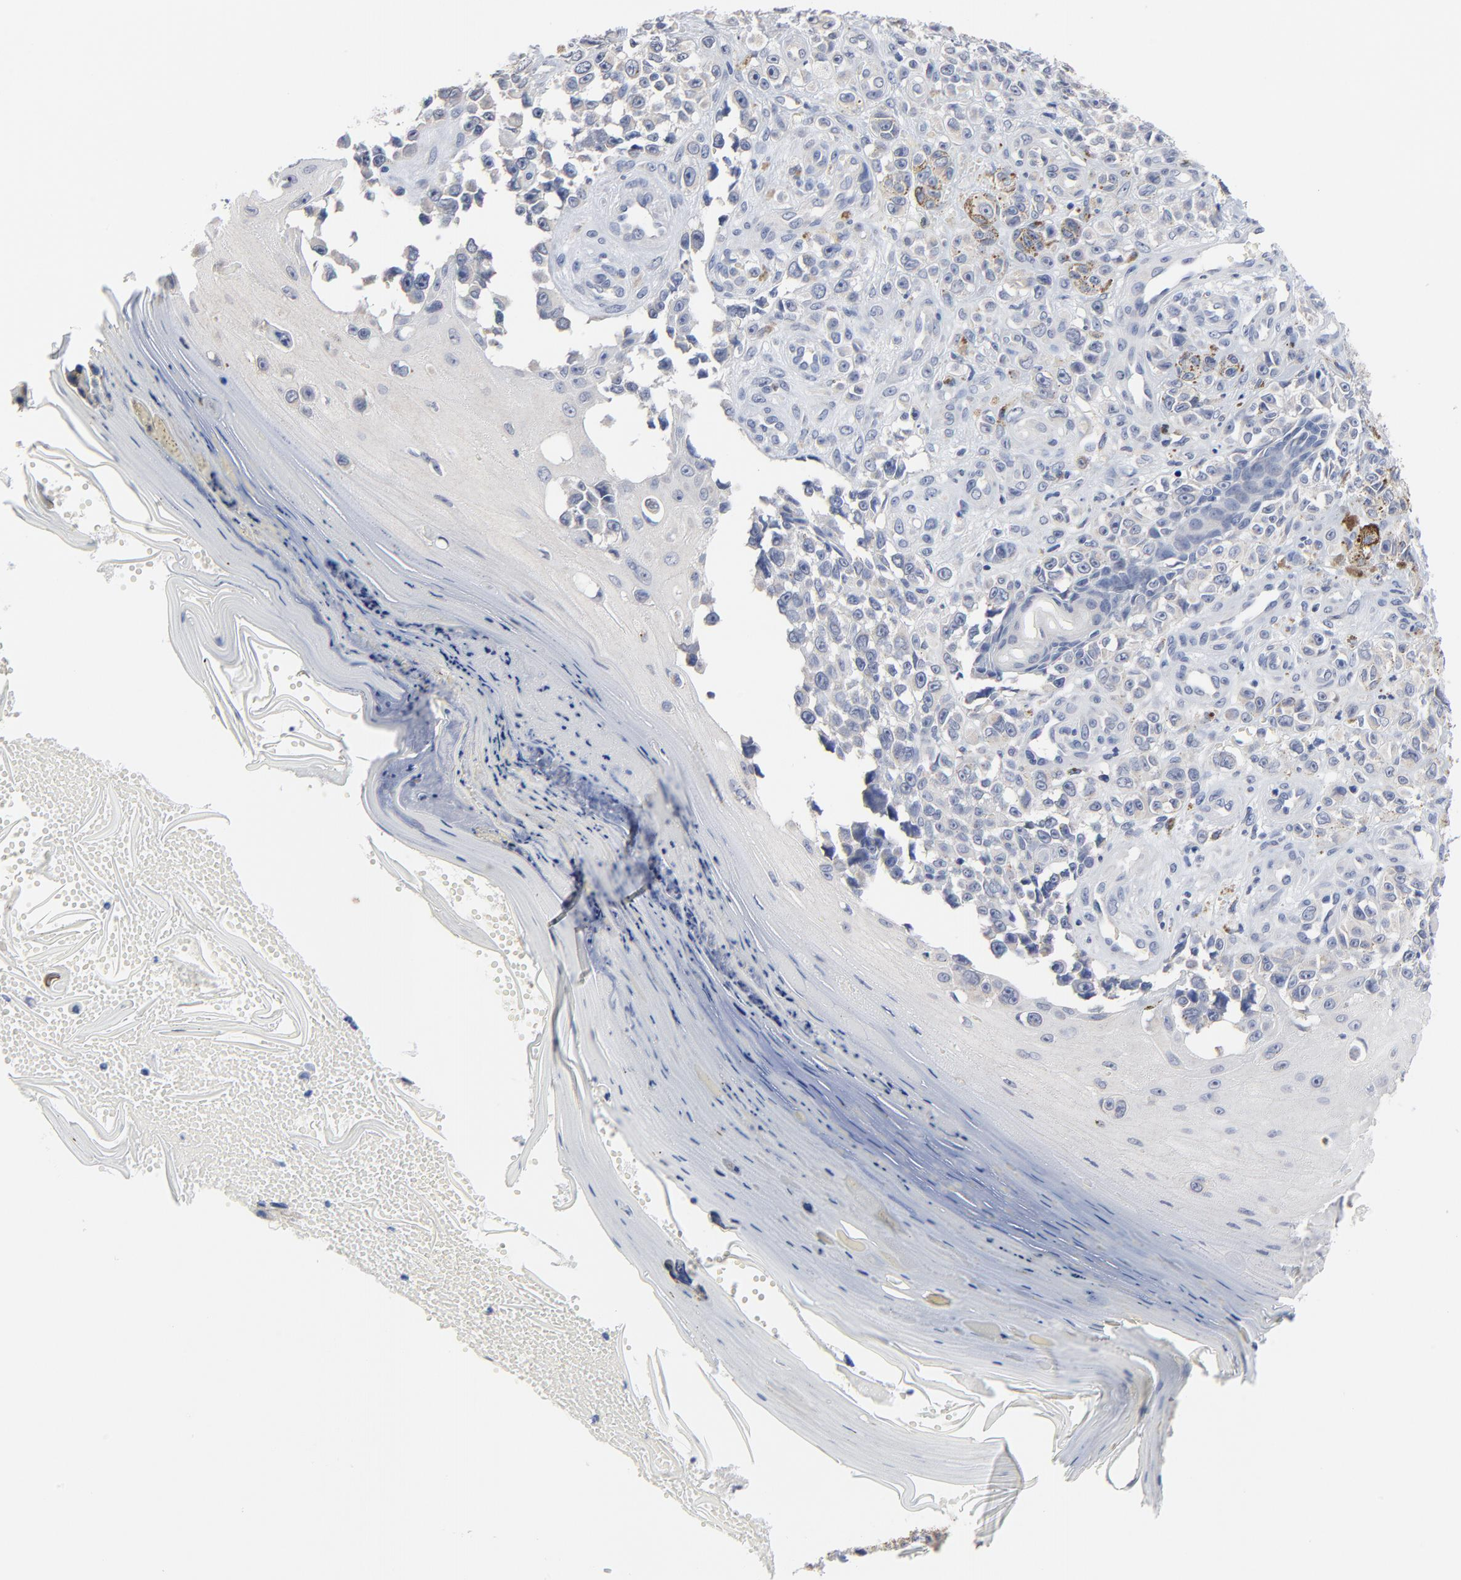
{"staining": {"intensity": "negative", "quantity": "none", "location": "none"}, "tissue": "melanoma", "cell_type": "Tumor cells", "image_type": "cancer", "snomed": [{"axis": "morphology", "description": "Malignant melanoma, NOS"}, {"axis": "topography", "description": "Skin"}], "caption": "High magnification brightfield microscopy of melanoma stained with DAB (3,3'-diaminobenzidine) (brown) and counterstained with hematoxylin (blue): tumor cells show no significant staining.", "gene": "FBXL5", "patient": {"sex": "female", "age": 82}}